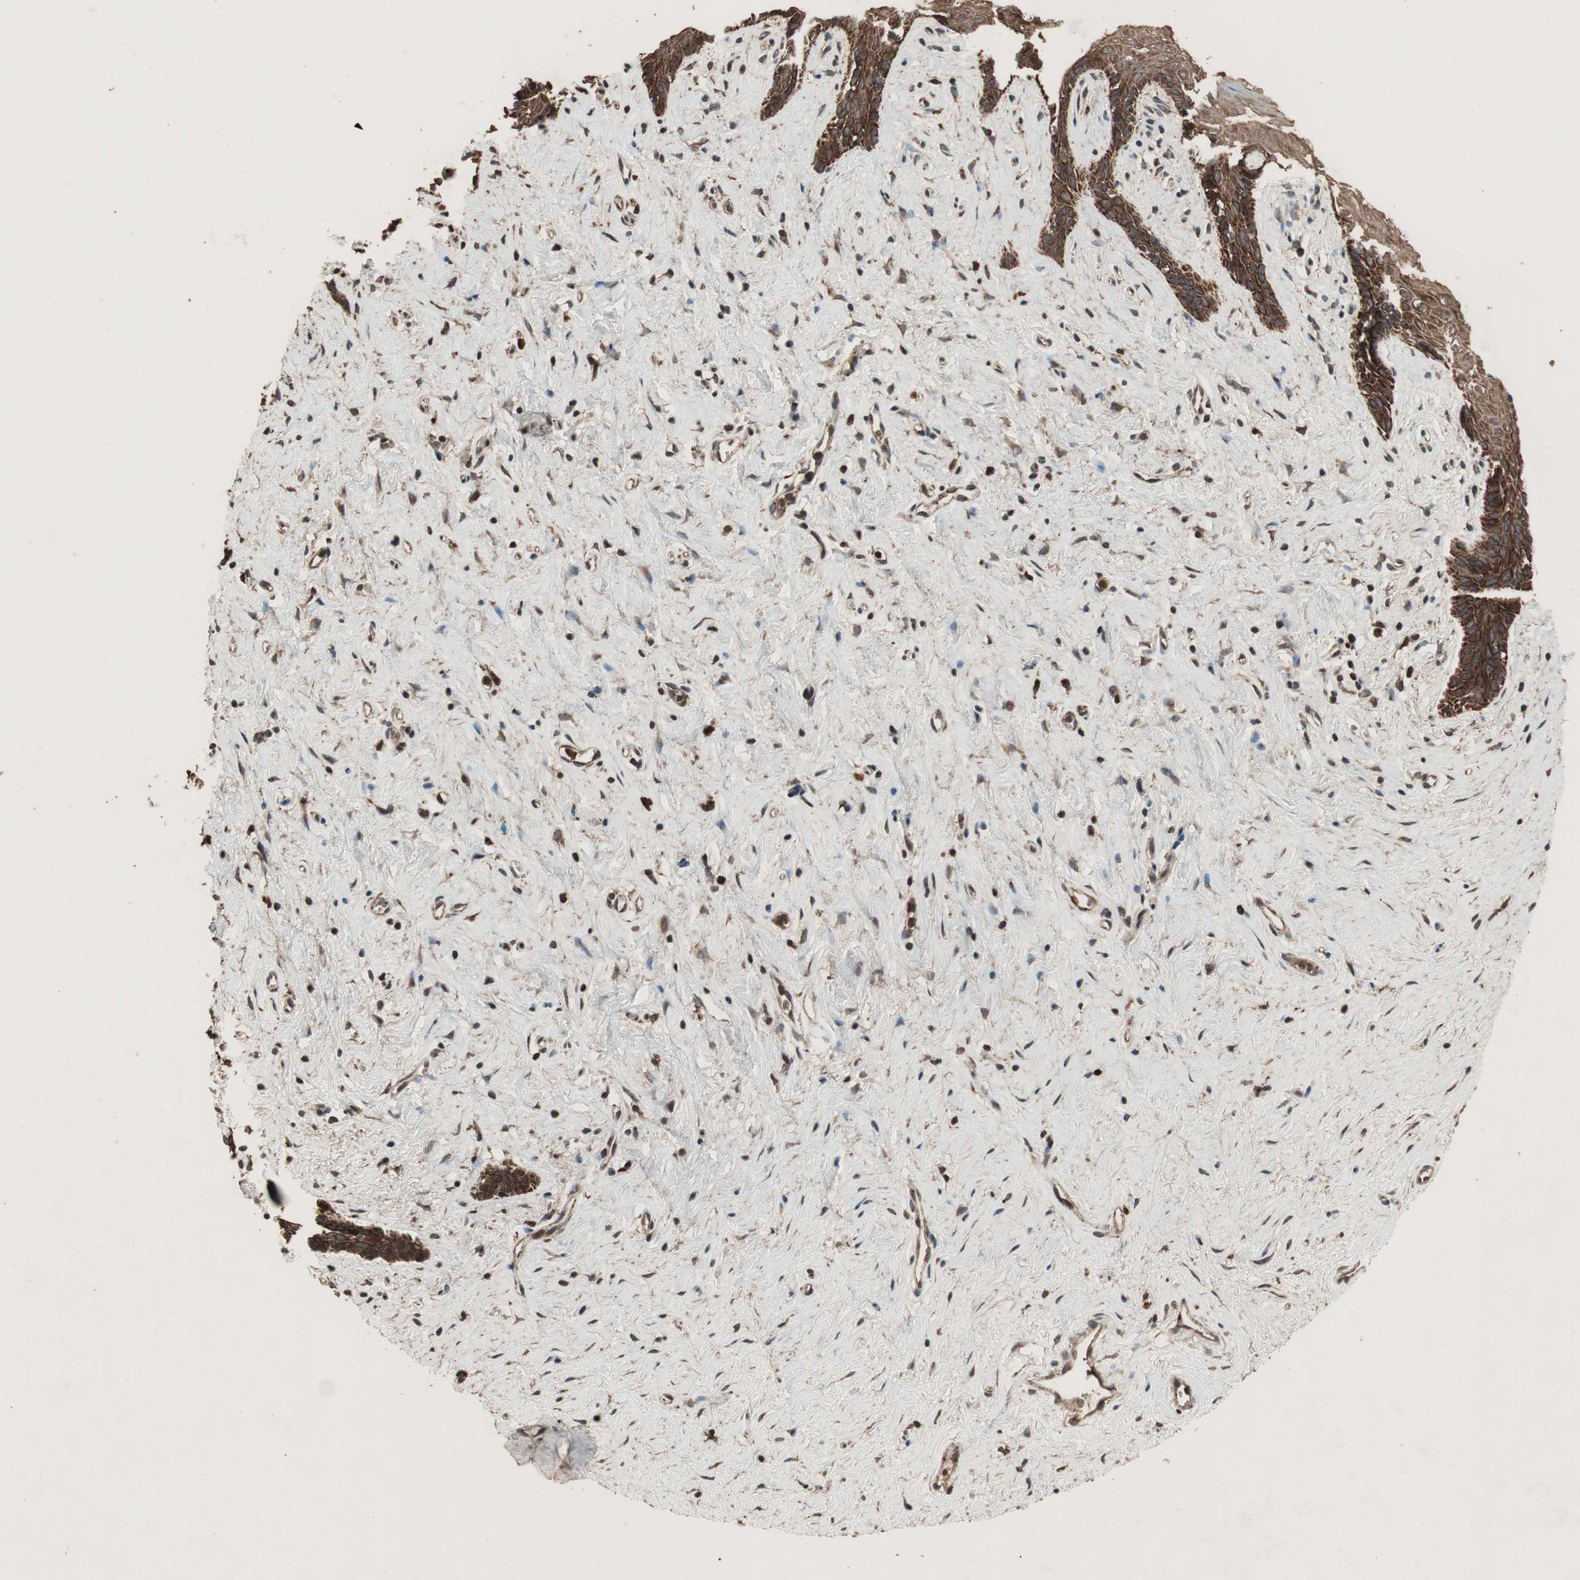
{"staining": {"intensity": "strong", "quantity": ">75%", "location": "cytoplasmic/membranous"}, "tissue": "vagina", "cell_type": "Squamous epithelial cells", "image_type": "normal", "snomed": [{"axis": "morphology", "description": "Normal tissue, NOS"}, {"axis": "topography", "description": "Vagina"}], "caption": "Benign vagina reveals strong cytoplasmic/membranous positivity in approximately >75% of squamous epithelial cells, visualized by immunohistochemistry.", "gene": "RAB1A", "patient": {"sex": "female", "age": 44}}